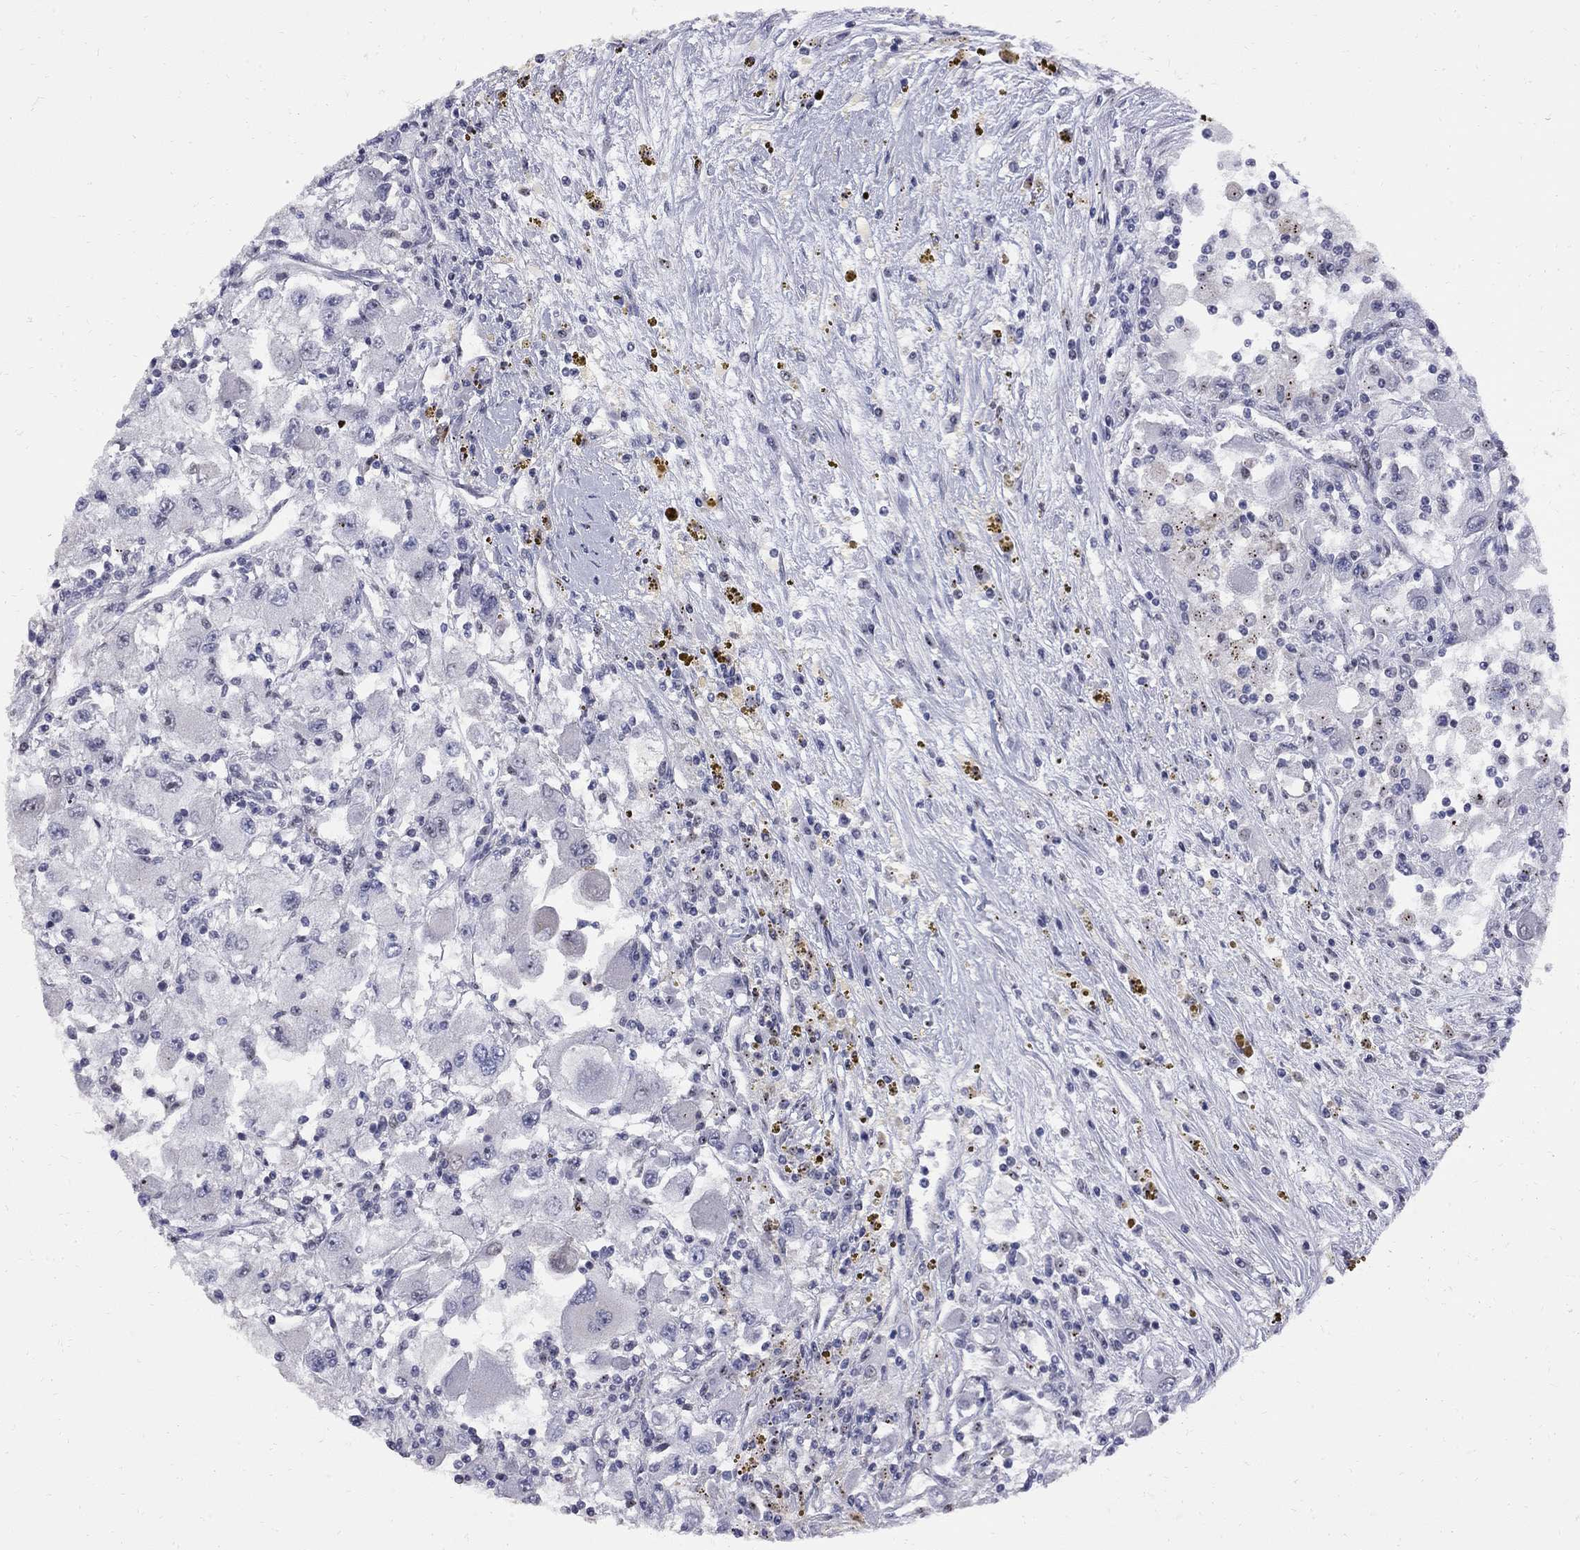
{"staining": {"intensity": "negative", "quantity": "none", "location": "none"}, "tissue": "renal cancer", "cell_type": "Tumor cells", "image_type": "cancer", "snomed": [{"axis": "morphology", "description": "Adenocarcinoma, NOS"}, {"axis": "topography", "description": "Kidney"}], "caption": "Micrograph shows no protein staining in tumor cells of renal cancer (adenocarcinoma) tissue.", "gene": "DHX33", "patient": {"sex": "female", "age": 67}}